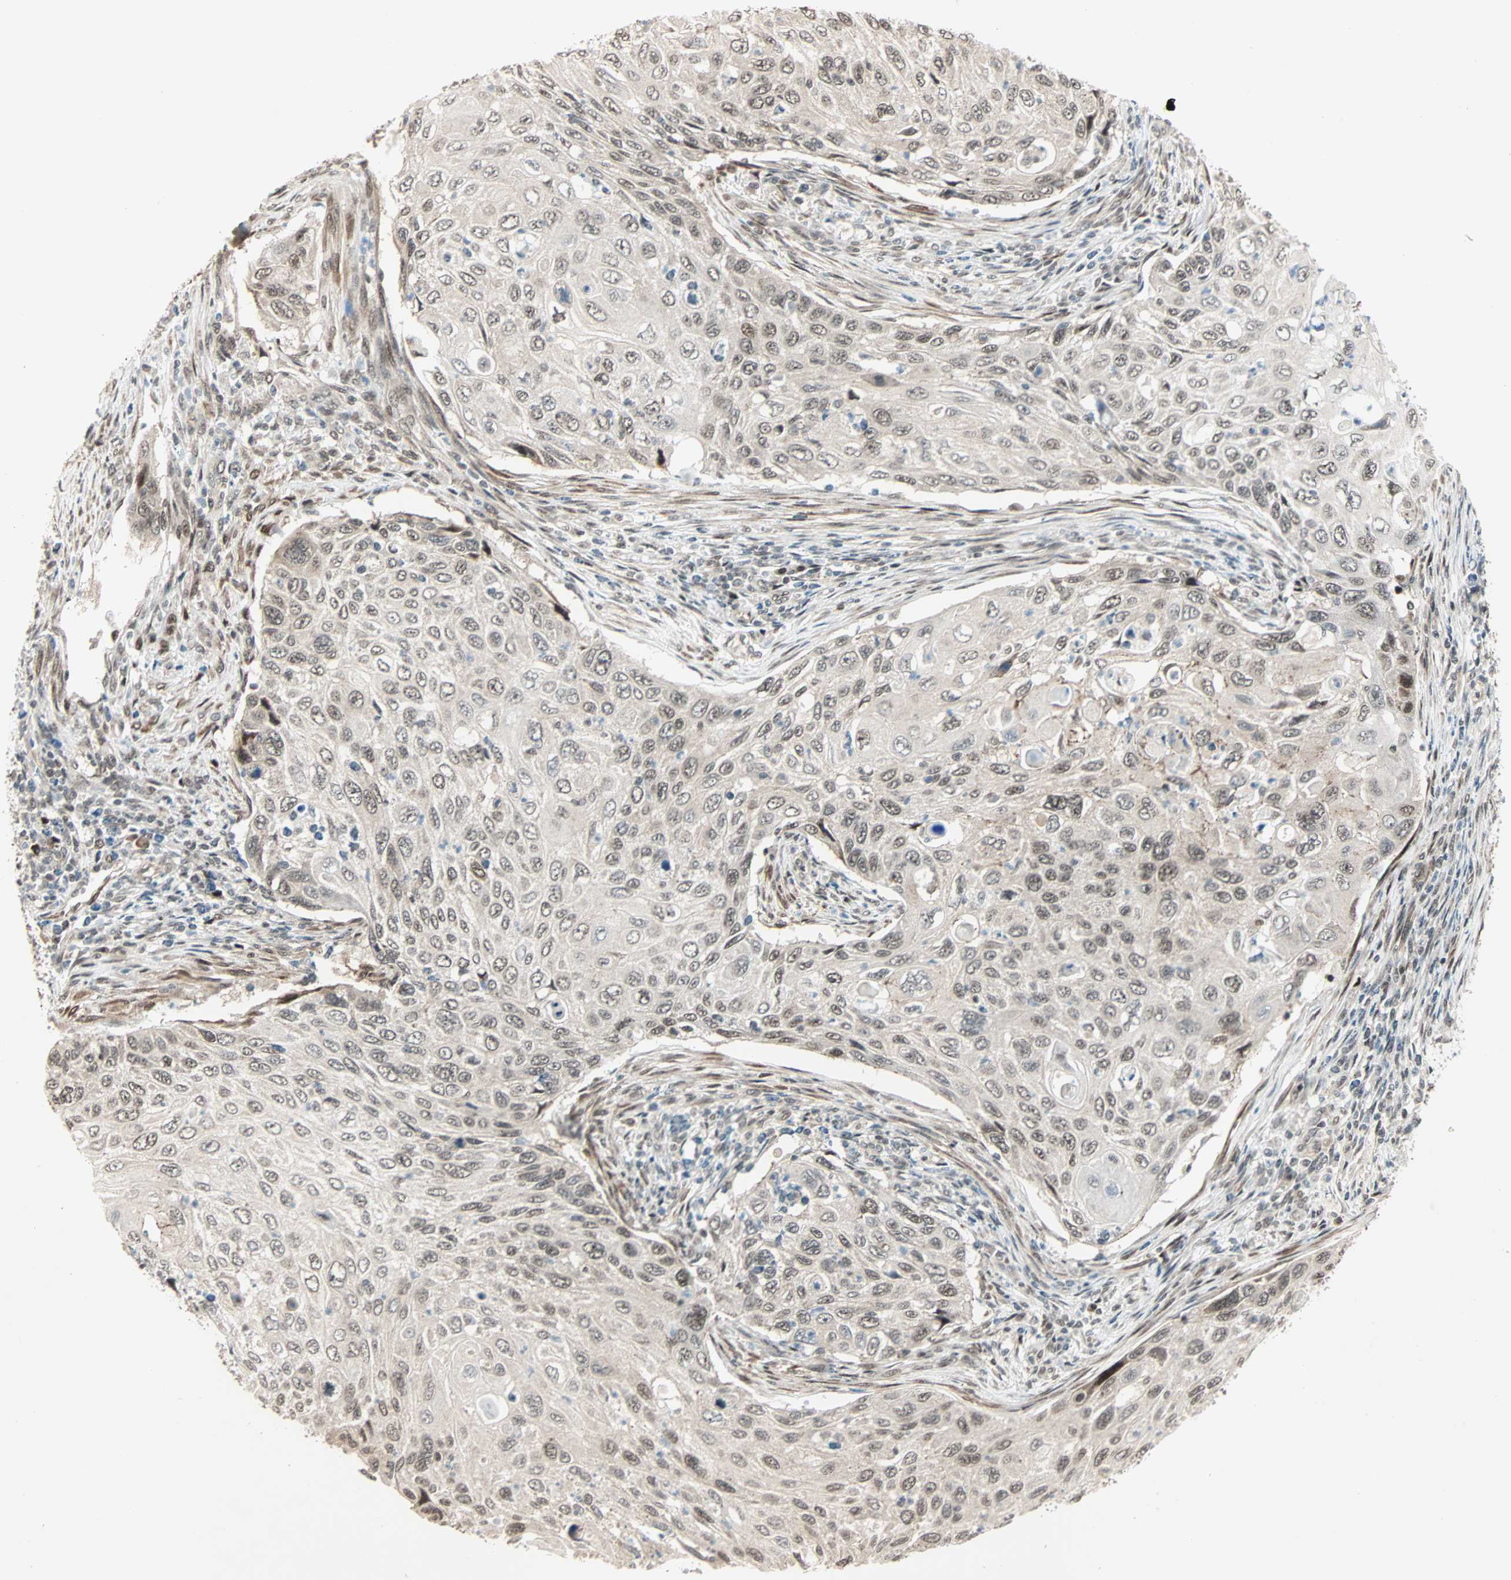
{"staining": {"intensity": "weak", "quantity": "25%-75%", "location": "nuclear"}, "tissue": "cervical cancer", "cell_type": "Tumor cells", "image_type": "cancer", "snomed": [{"axis": "morphology", "description": "Squamous cell carcinoma, NOS"}, {"axis": "topography", "description": "Cervix"}], "caption": "Cervical cancer tissue demonstrates weak nuclear positivity in about 25%-75% of tumor cells, visualized by immunohistochemistry. (Brightfield microscopy of DAB IHC at high magnification).", "gene": "CBX4", "patient": {"sex": "female", "age": 70}}